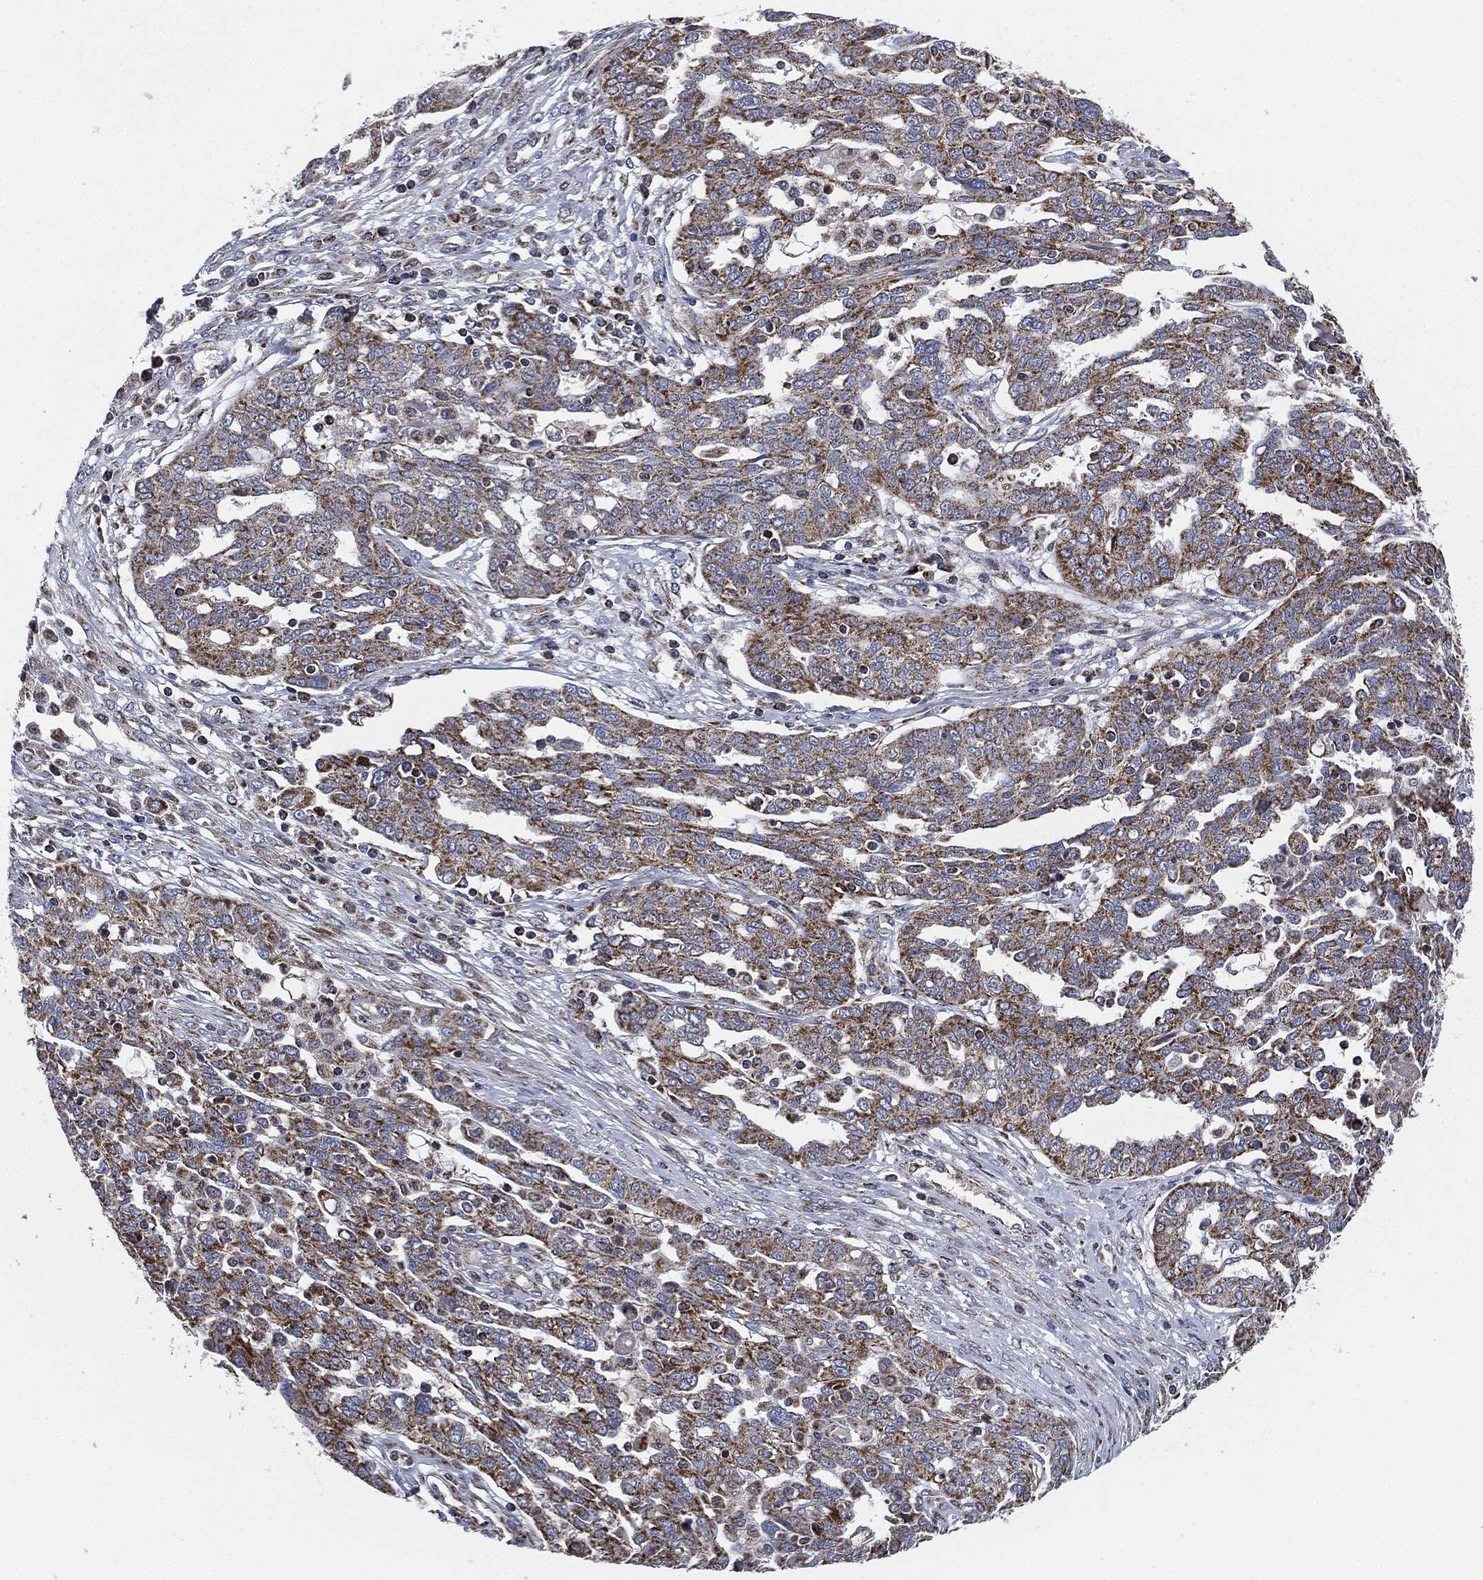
{"staining": {"intensity": "strong", "quantity": ">75%", "location": "cytoplasmic/membranous"}, "tissue": "ovarian cancer", "cell_type": "Tumor cells", "image_type": "cancer", "snomed": [{"axis": "morphology", "description": "Cystadenocarcinoma, serous, NOS"}, {"axis": "topography", "description": "Ovary"}], "caption": "DAB (3,3'-diaminobenzidine) immunohistochemical staining of serous cystadenocarcinoma (ovarian) shows strong cytoplasmic/membranous protein positivity in about >75% of tumor cells. Immunohistochemistry (ihc) stains the protein in brown and the nuclei are stained blue.", "gene": "NDUFV2", "patient": {"sex": "female", "age": 67}}